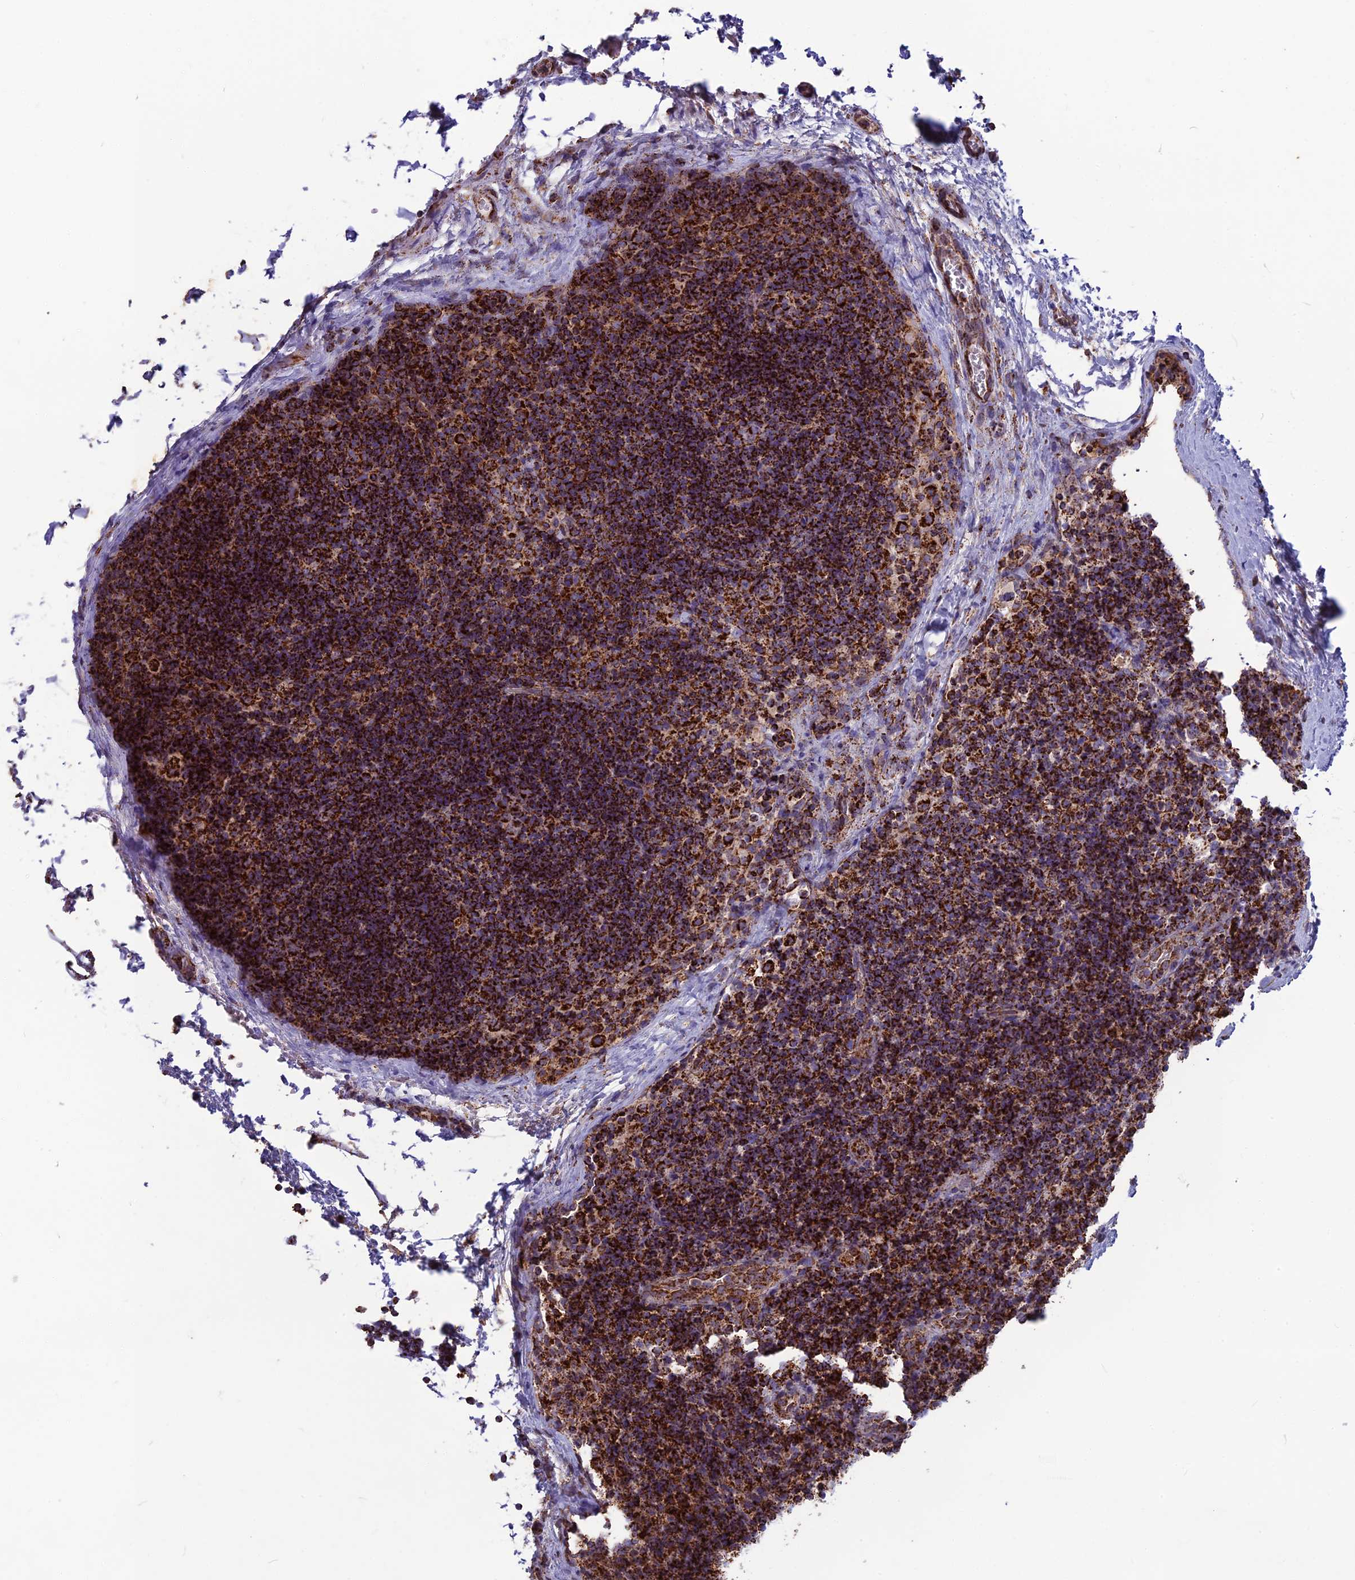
{"staining": {"intensity": "strong", "quantity": ">75%", "location": "cytoplasmic/membranous"}, "tissue": "lymph node", "cell_type": "Germinal center cells", "image_type": "normal", "snomed": [{"axis": "morphology", "description": "Normal tissue, NOS"}, {"axis": "topography", "description": "Lymph node"}], "caption": "A high-resolution image shows immunohistochemistry staining of unremarkable lymph node, which displays strong cytoplasmic/membranous positivity in about >75% of germinal center cells.", "gene": "CS", "patient": {"sex": "female", "age": 22}}